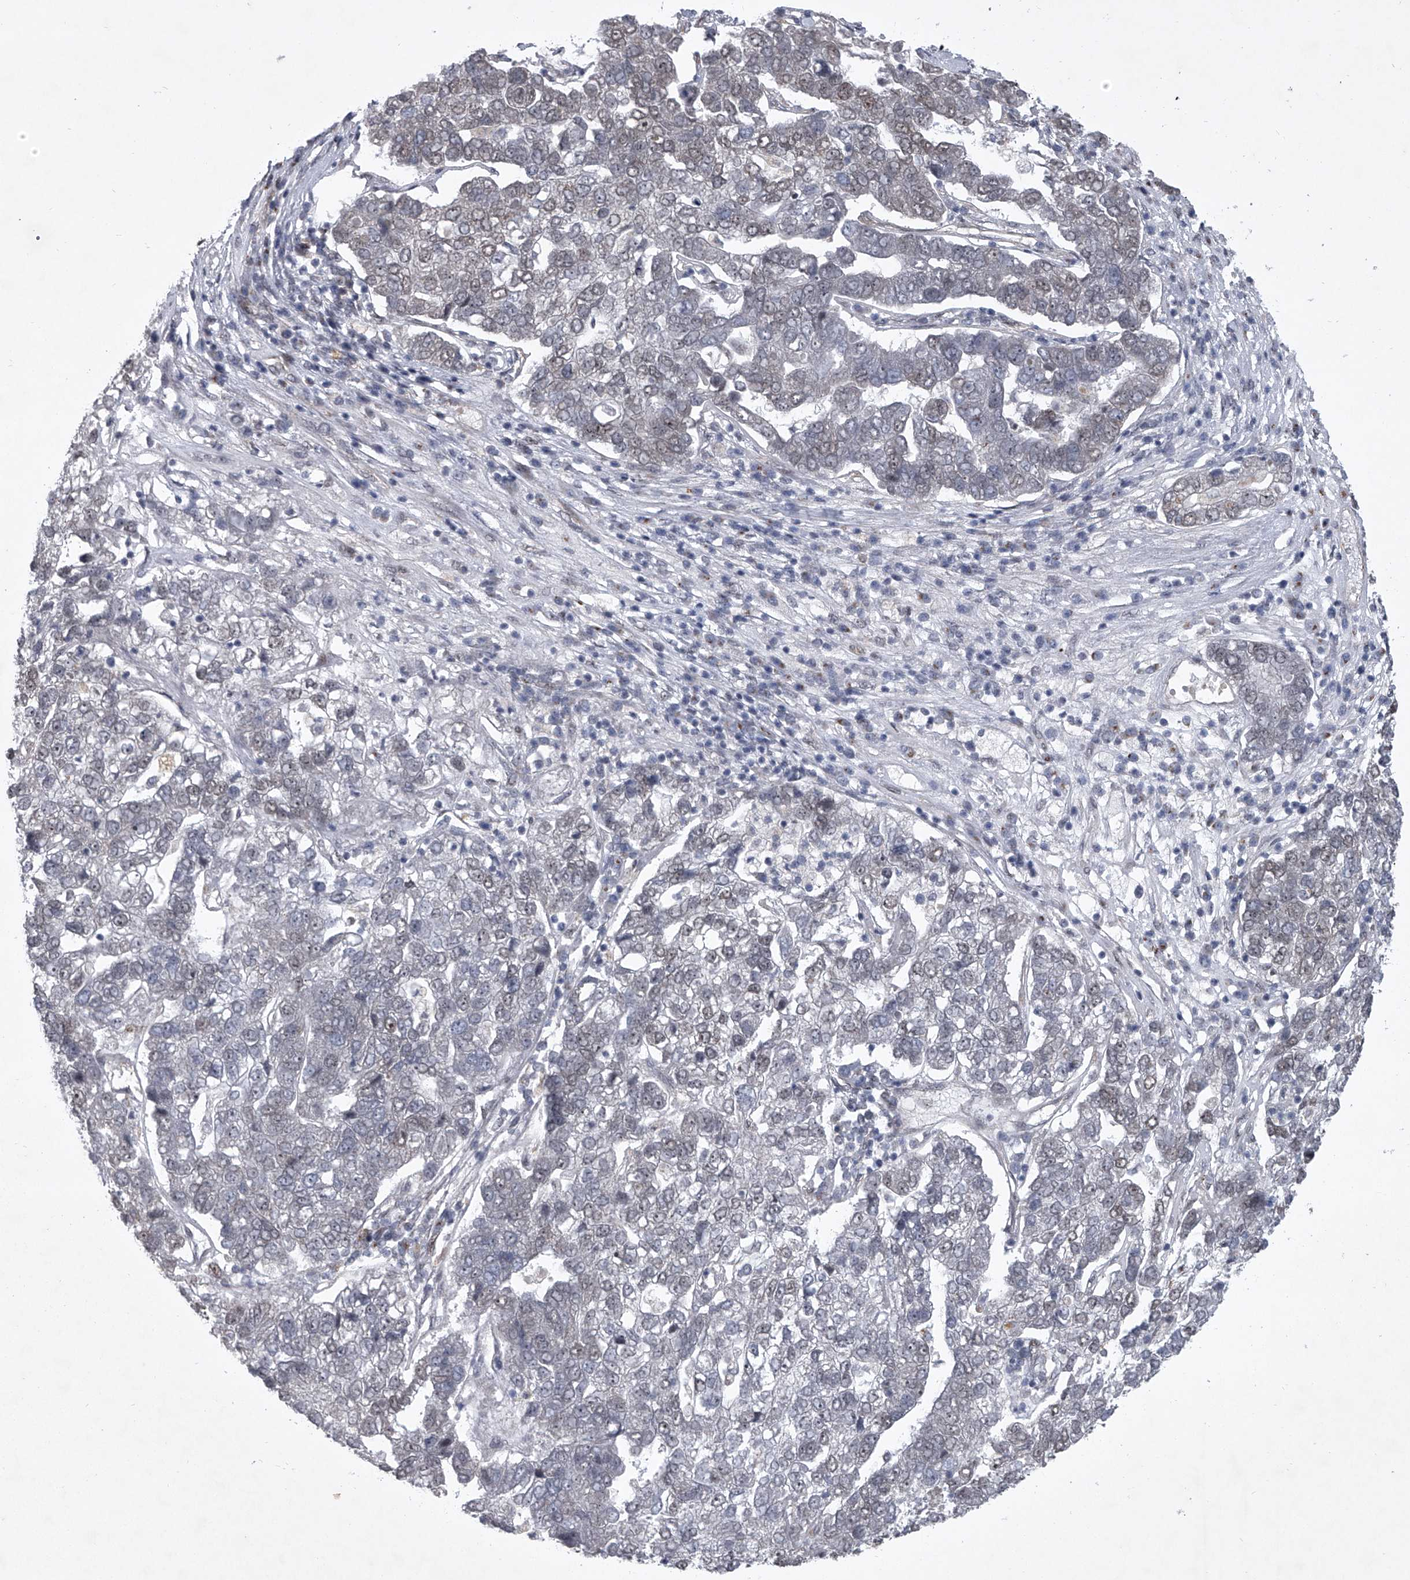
{"staining": {"intensity": "moderate", "quantity": "<25%", "location": "nuclear"}, "tissue": "pancreatic cancer", "cell_type": "Tumor cells", "image_type": "cancer", "snomed": [{"axis": "morphology", "description": "Adenocarcinoma, NOS"}, {"axis": "topography", "description": "Pancreas"}], "caption": "DAB immunohistochemical staining of pancreatic cancer displays moderate nuclear protein staining in approximately <25% of tumor cells.", "gene": "MLLT1", "patient": {"sex": "female", "age": 61}}